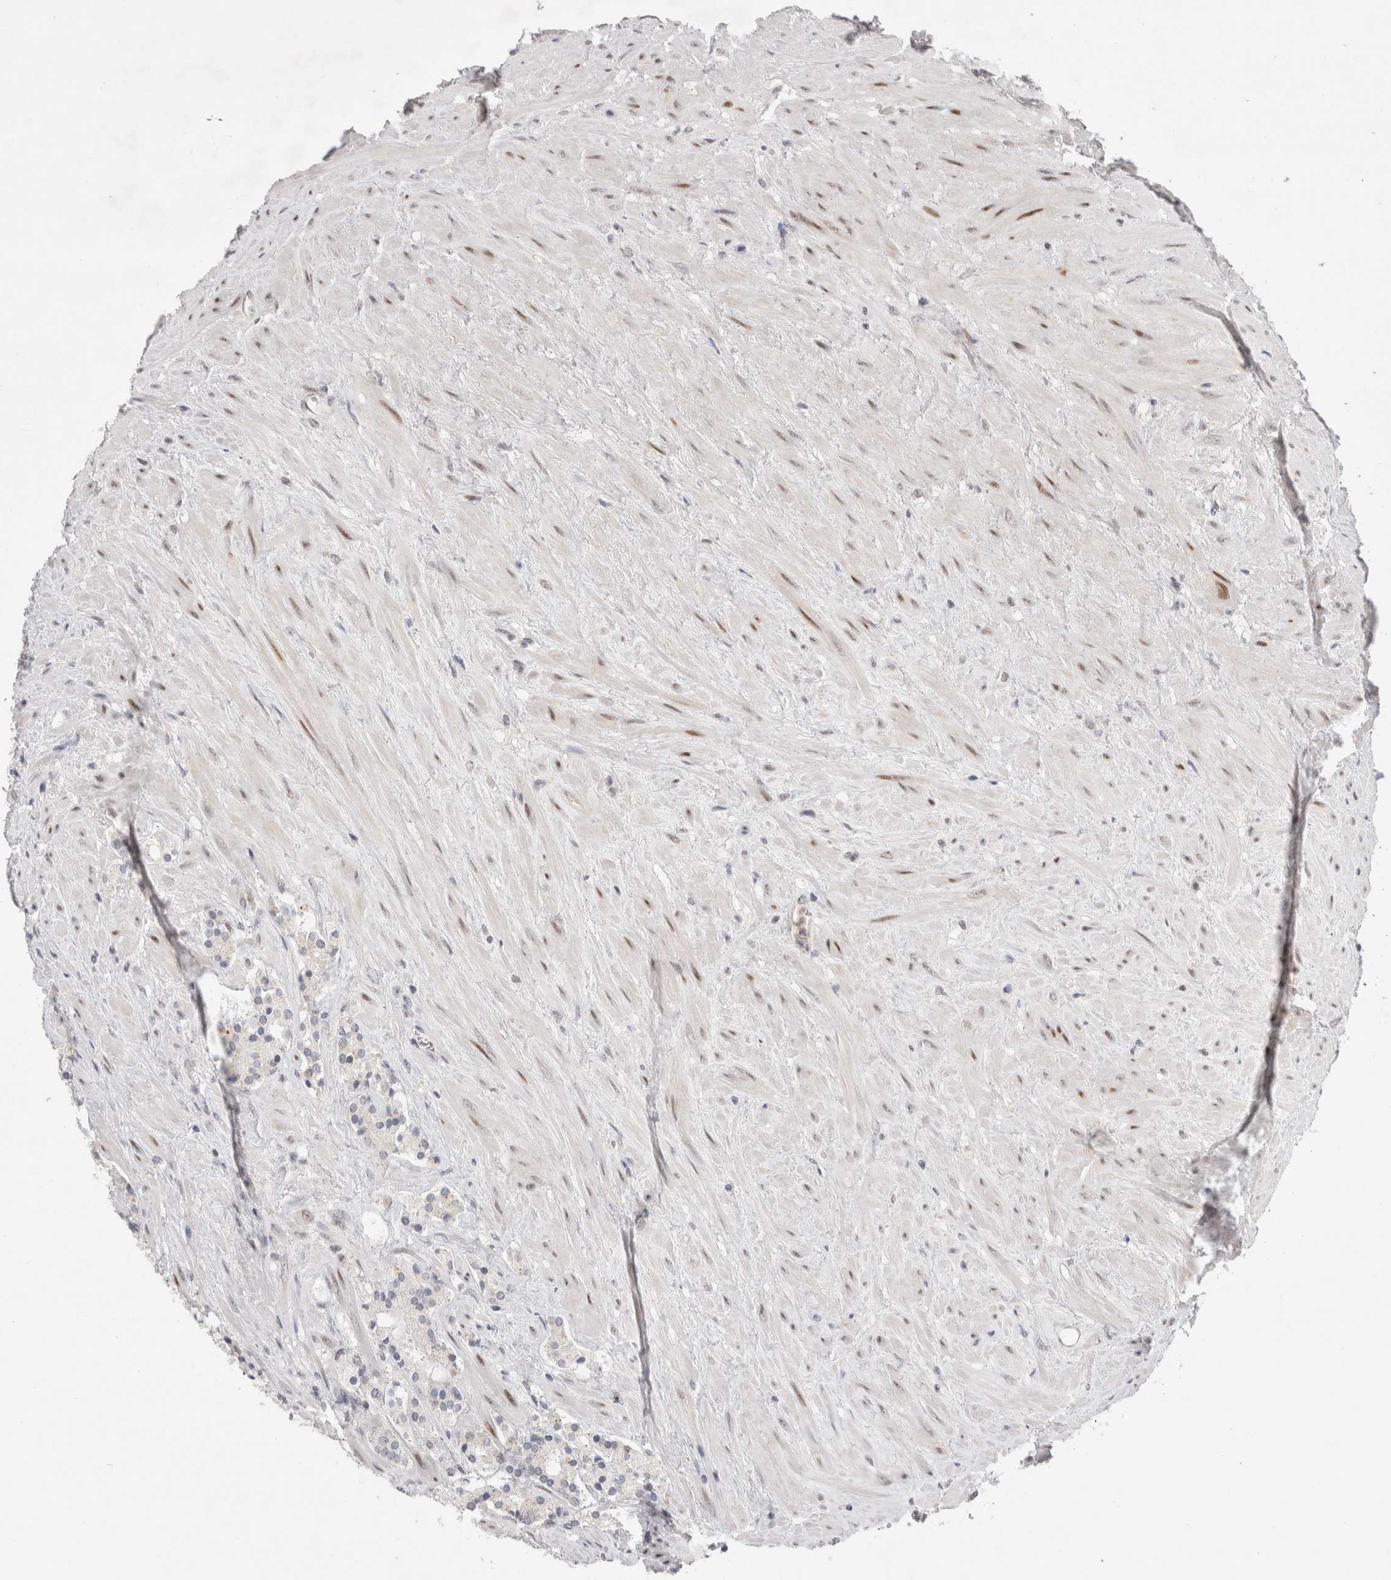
{"staining": {"intensity": "negative", "quantity": "none", "location": "none"}, "tissue": "prostate cancer", "cell_type": "Tumor cells", "image_type": "cancer", "snomed": [{"axis": "morphology", "description": "Adenocarcinoma, High grade"}, {"axis": "topography", "description": "Prostate"}], "caption": "This micrograph is of prostate cancer stained with immunohistochemistry (IHC) to label a protein in brown with the nuclei are counter-stained blue. There is no positivity in tumor cells.", "gene": "SENP6", "patient": {"sex": "male", "age": 71}}